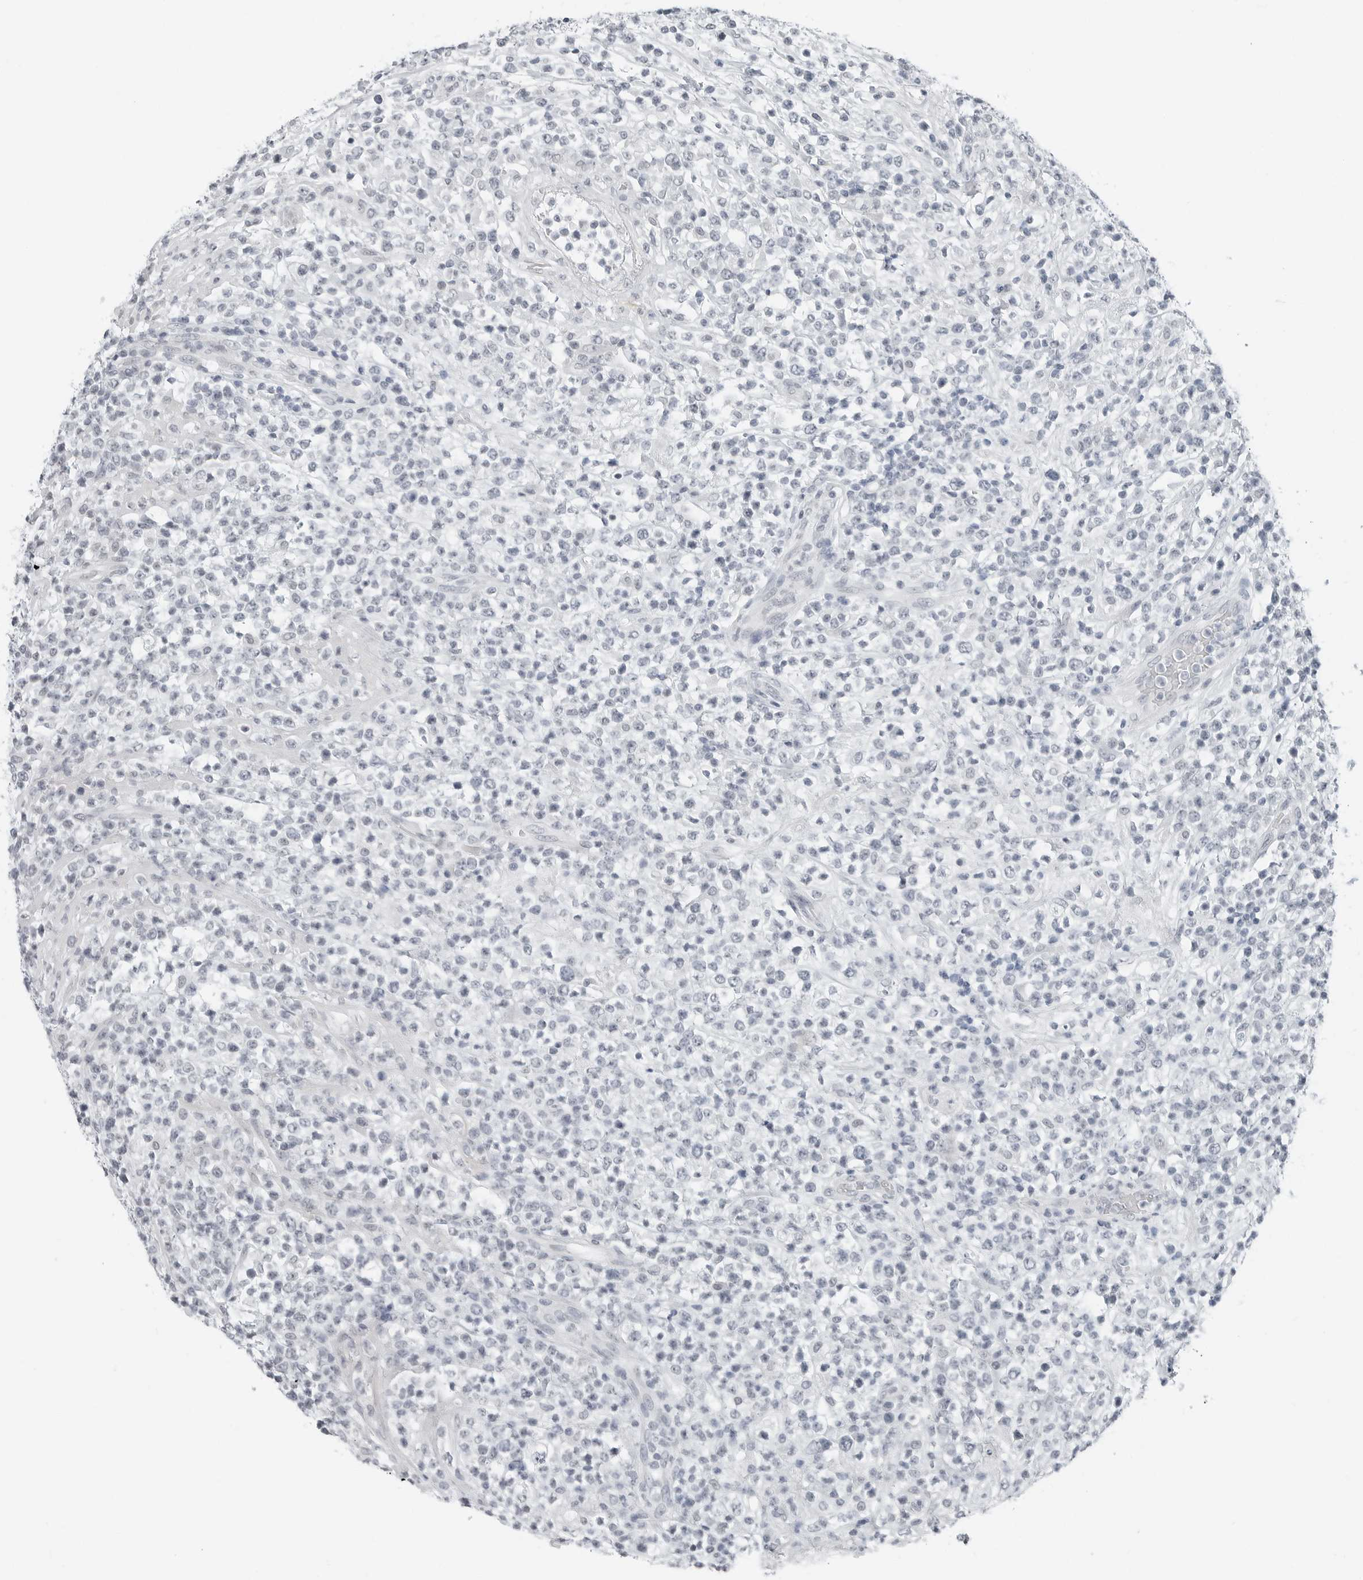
{"staining": {"intensity": "negative", "quantity": "none", "location": "none"}, "tissue": "lymphoma", "cell_type": "Tumor cells", "image_type": "cancer", "snomed": [{"axis": "morphology", "description": "Malignant lymphoma, non-Hodgkin's type, High grade"}, {"axis": "topography", "description": "Colon"}], "caption": "Tumor cells show no significant protein staining in high-grade malignant lymphoma, non-Hodgkin's type.", "gene": "XIRP1", "patient": {"sex": "female", "age": 53}}